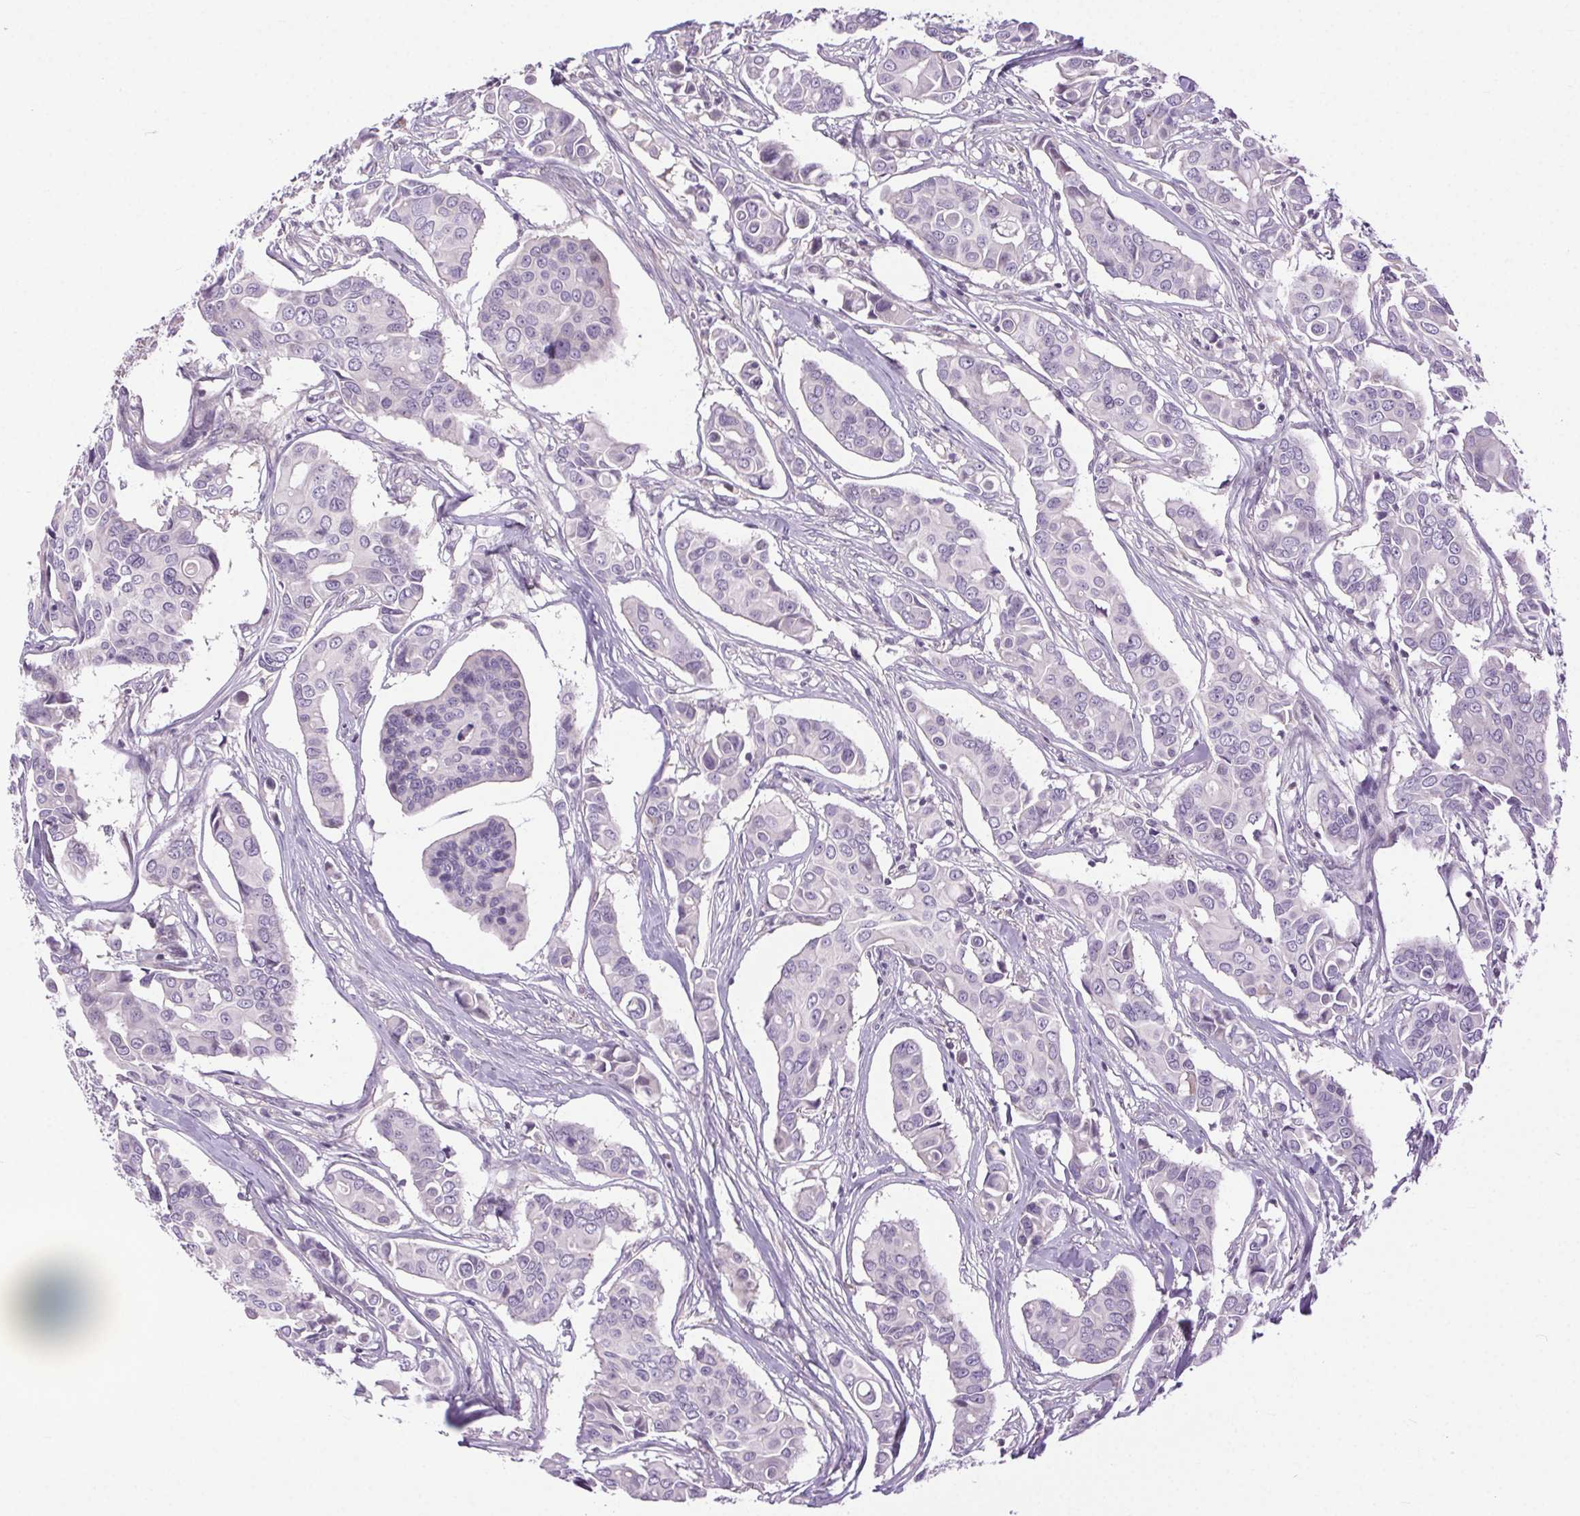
{"staining": {"intensity": "negative", "quantity": "none", "location": "none"}, "tissue": "breast cancer", "cell_type": "Tumor cells", "image_type": "cancer", "snomed": [{"axis": "morphology", "description": "Duct carcinoma"}, {"axis": "topography", "description": "Breast"}], "caption": "High magnification brightfield microscopy of breast cancer stained with DAB (brown) and counterstained with hematoxylin (blue): tumor cells show no significant expression. (Stains: DAB (3,3'-diaminobenzidine) IHC with hematoxylin counter stain, Microscopy: brightfield microscopy at high magnification).", "gene": "SYT11", "patient": {"sex": "female", "age": 54}}